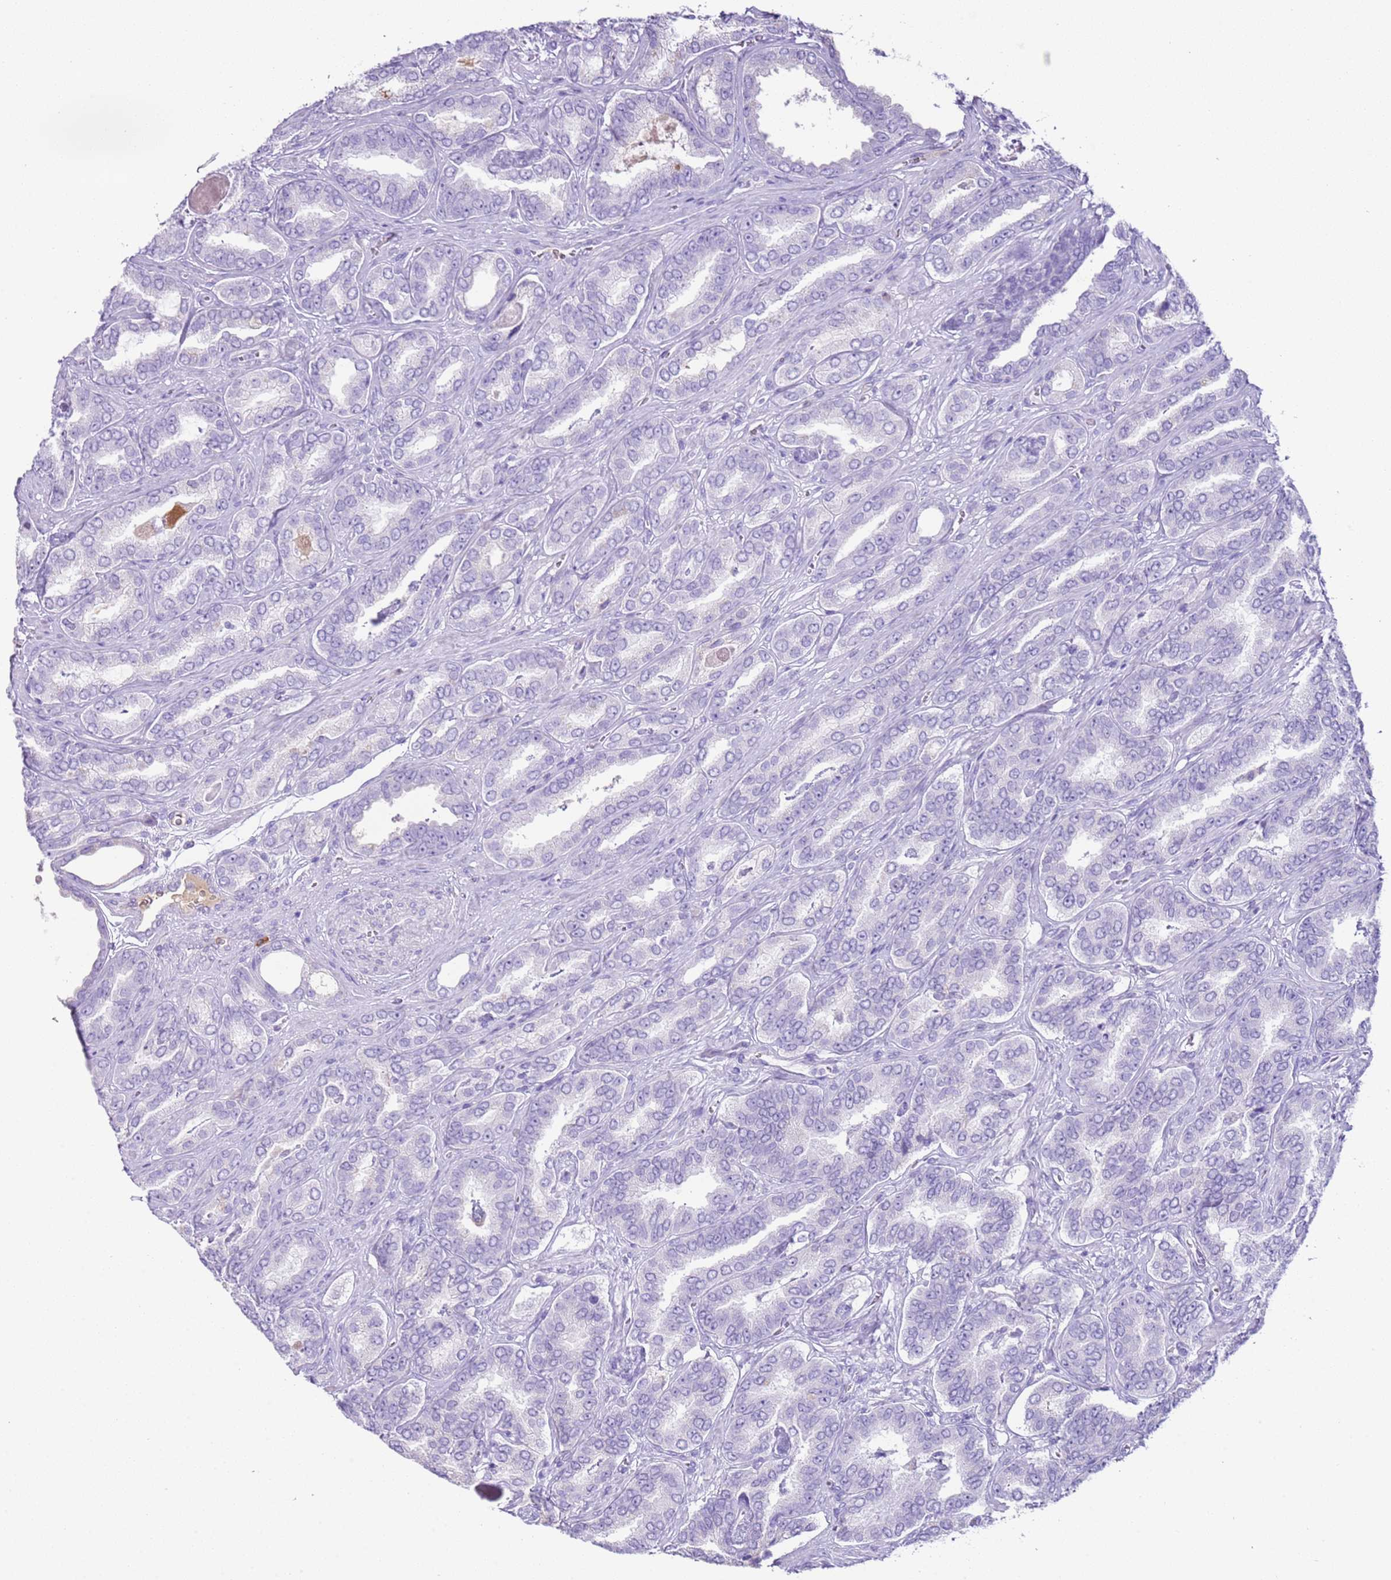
{"staining": {"intensity": "negative", "quantity": "none", "location": "none"}, "tissue": "prostate cancer", "cell_type": "Tumor cells", "image_type": "cancer", "snomed": [{"axis": "morphology", "description": "Adenocarcinoma, High grade"}, {"axis": "topography", "description": "Prostate"}], "caption": "Prostate cancer was stained to show a protein in brown. There is no significant staining in tumor cells.", "gene": "IGKV3D-11", "patient": {"sex": "male", "age": 72}}